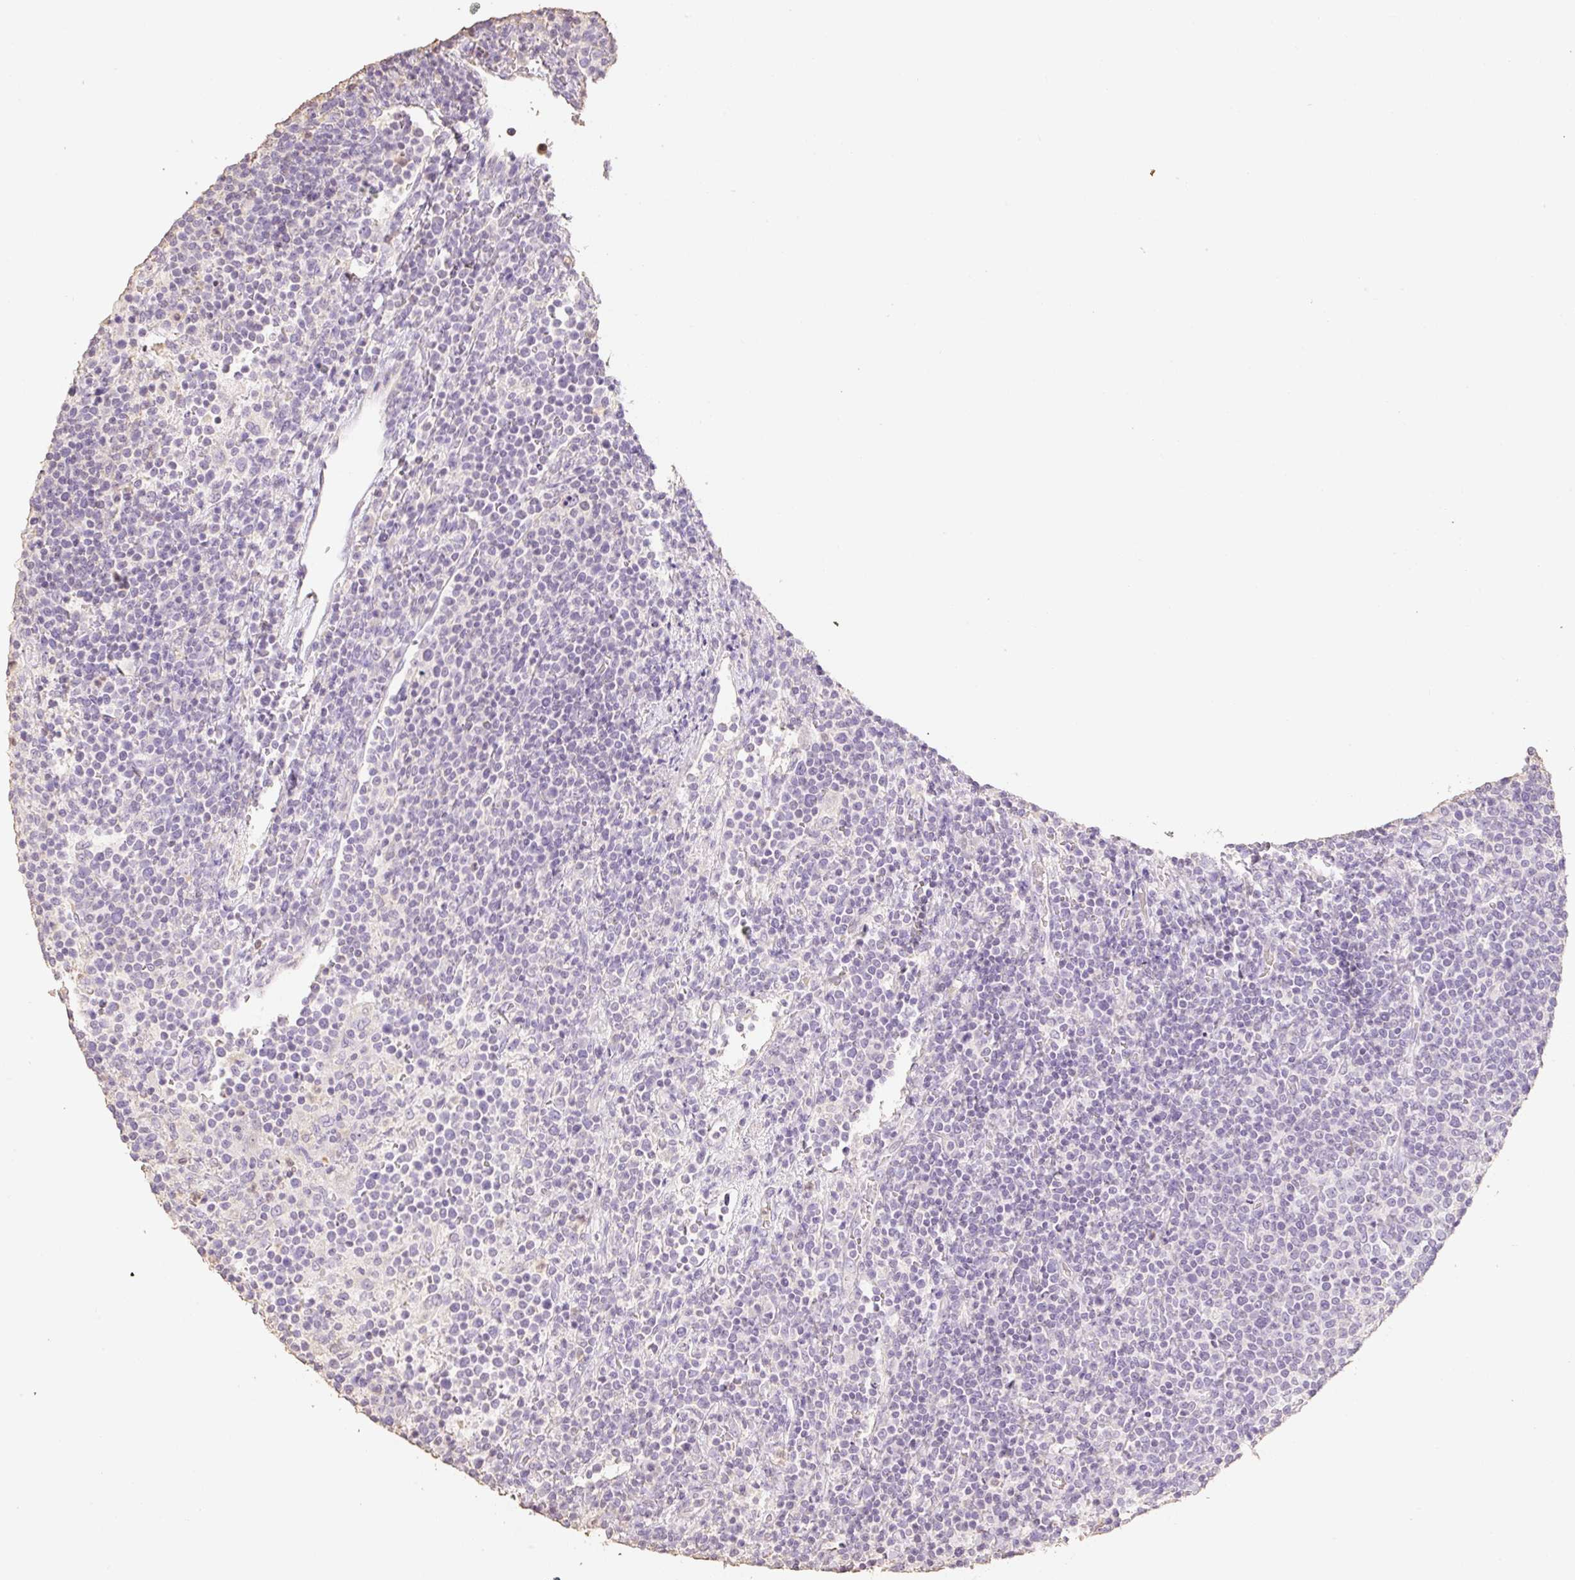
{"staining": {"intensity": "negative", "quantity": "none", "location": "none"}, "tissue": "lymphoma", "cell_type": "Tumor cells", "image_type": "cancer", "snomed": [{"axis": "morphology", "description": "Malignant lymphoma, non-Hodgkin's type, High grade"}, {"axis": "topography", "description": "Lymph node"}], "caption": "Lymphoma stained for a protein using immunohistochemistry displays no positivity tumor cells.", "gene": "MBOAT7", "patient": {"sex": "male", "age": 61}}